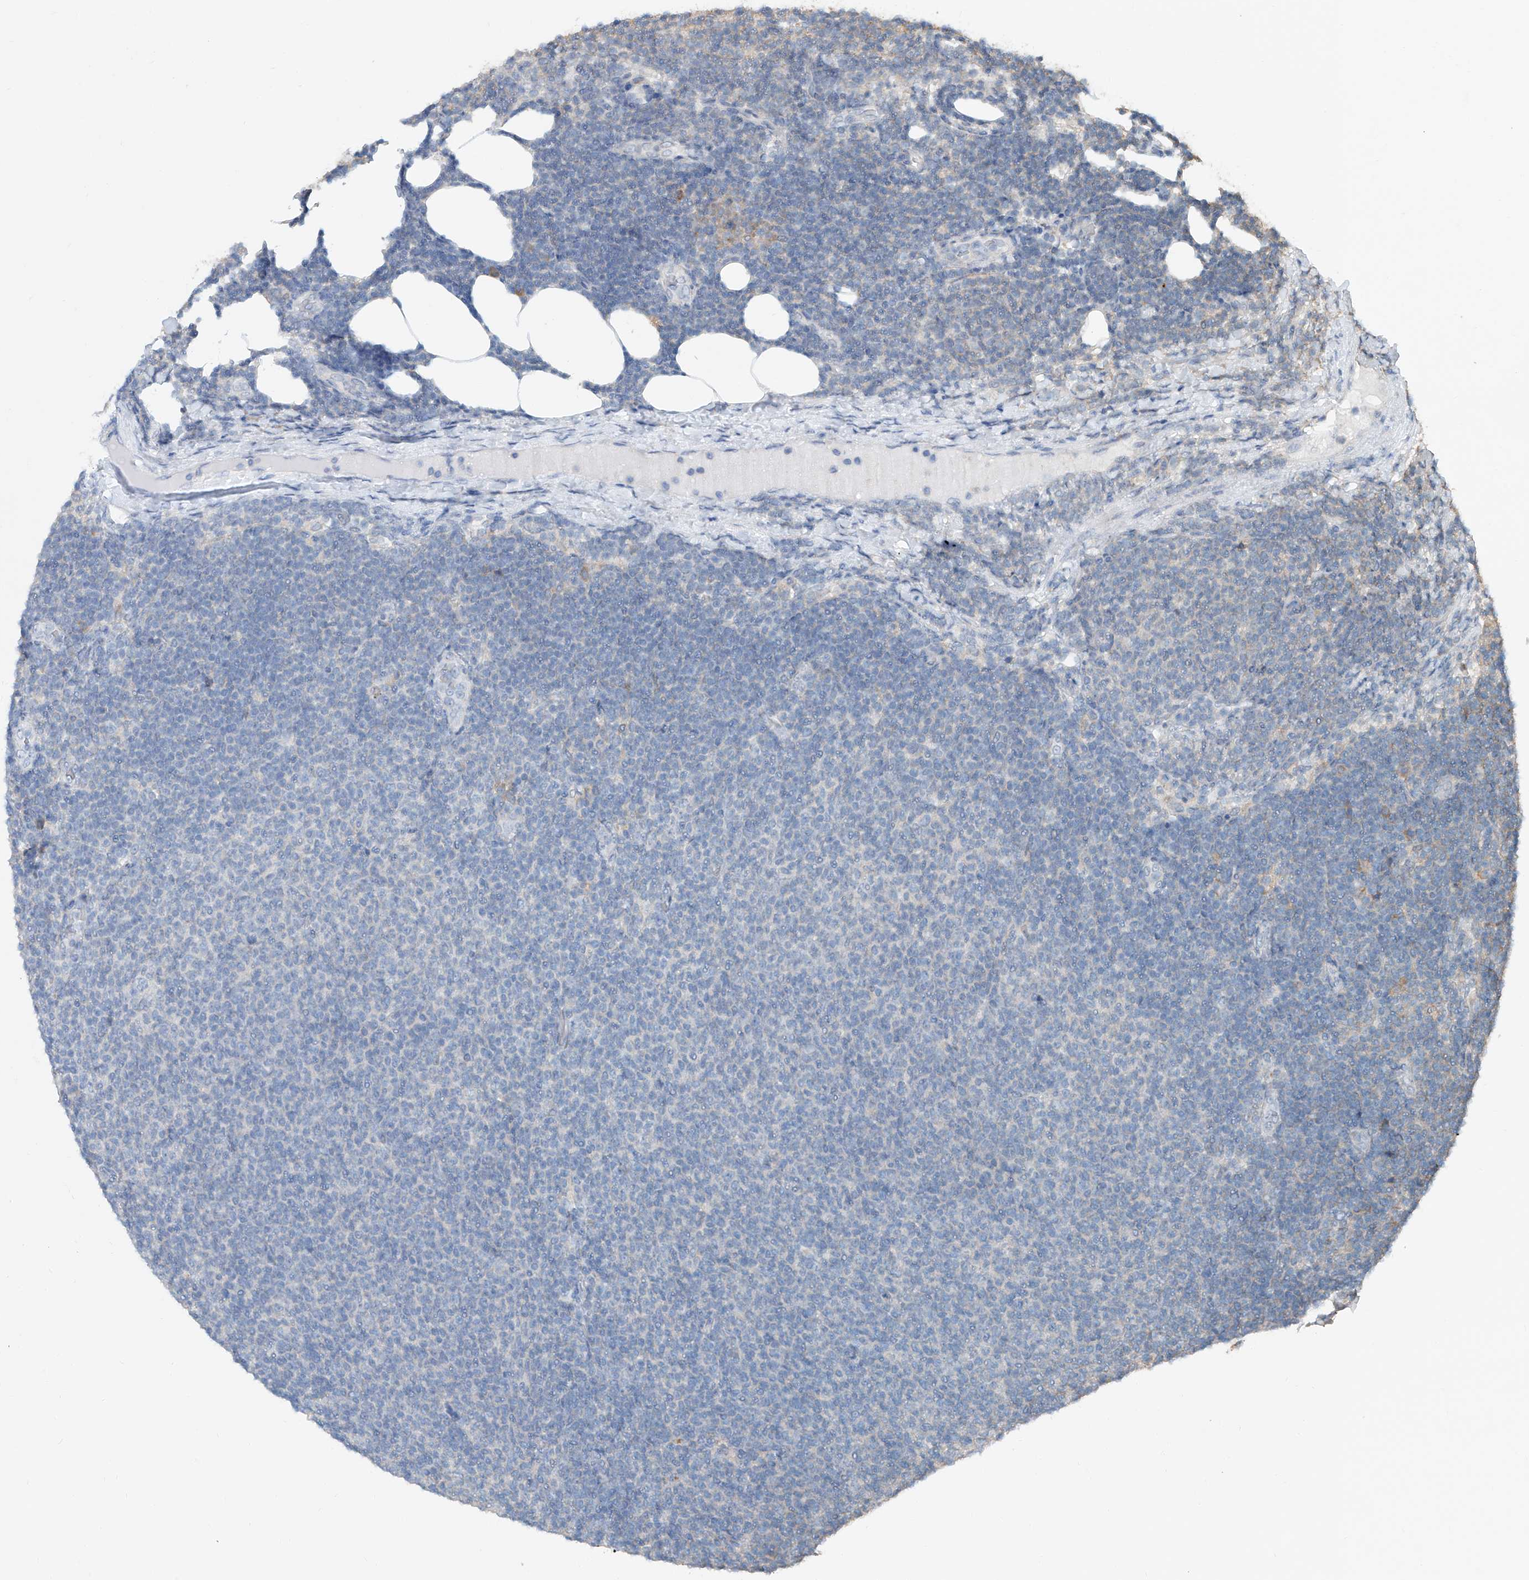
{"staining": {"intensity": "negative", "quantity": "none", "location": "none"}, "tissue": "lymphoma", "cell_type": "Tumor cells", "image_type": "cancer", "snomed": [{"axis": "morphology", "description": "Malignant lymphoma, non-Hodgkin's type, Low grade"}, {"axis": "topography", "description": "Lymph node"}], "caption": "Malignant lymphoma, non-Hodgkin's type (low-grade) stained for a protein using immunohistochemistry (IHC) displays no expression tumor cells.", "gene": "KCNK10", "patient": {"sex": "male", "age": 66}}